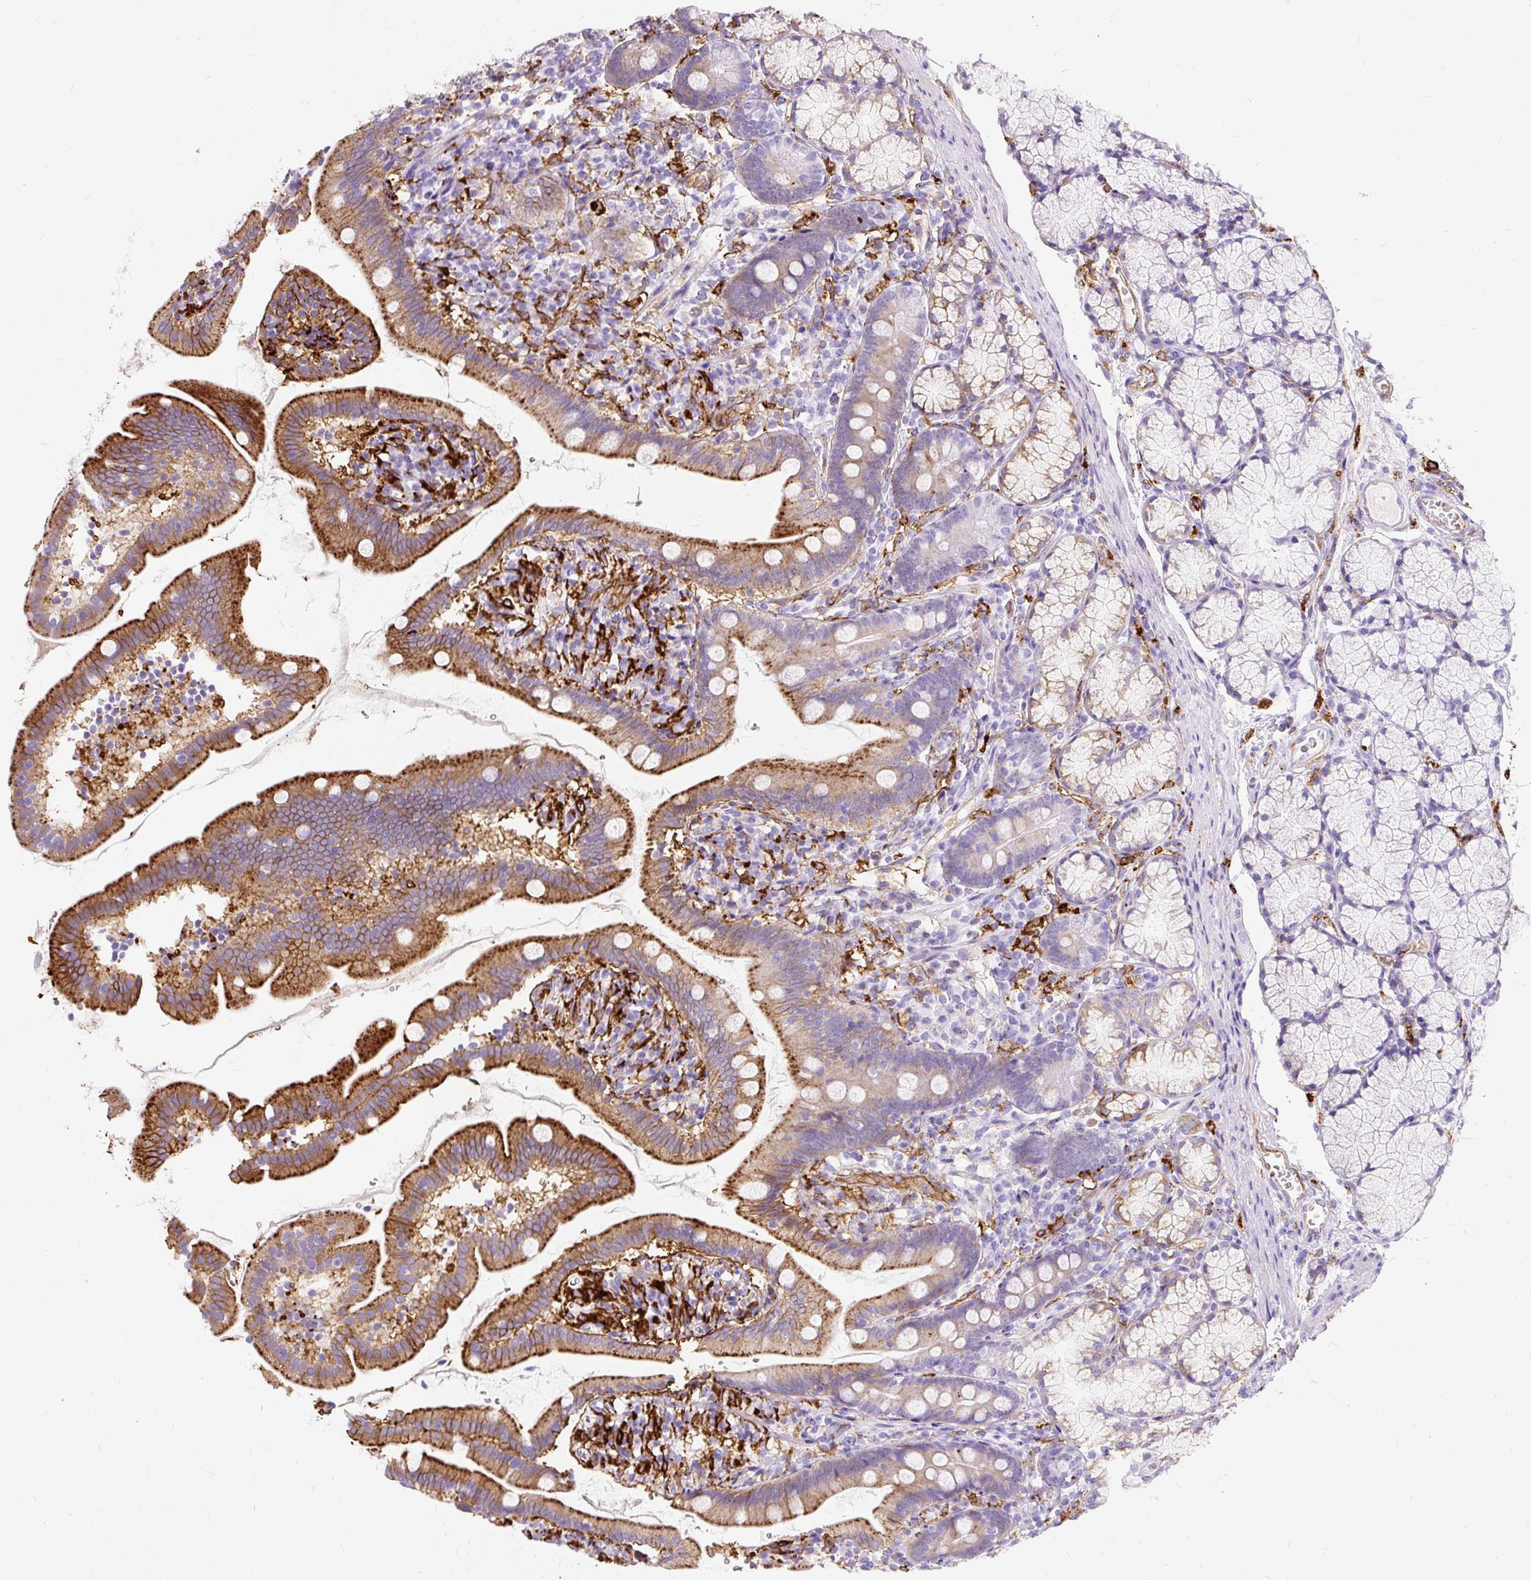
{"staining": {"intensity": "strong", "quantity": ">75%", "location": "cytoplasmic/membranous"}, "tissue": "duodenum", "cell_type": "Glandular cells", "image_type": "normal", "snomed": [{"axis": "morphology", "description": "Normal tissue, NOS"}, {"axis": "topography", "description": "Duodenum"}], "caption": "Glandular cells show strong cytoplasmic/membranous staining in about >75% of cells in benign duodenum.", "gene": "HLA", "patient": {"sex": "female", "age": 67}}